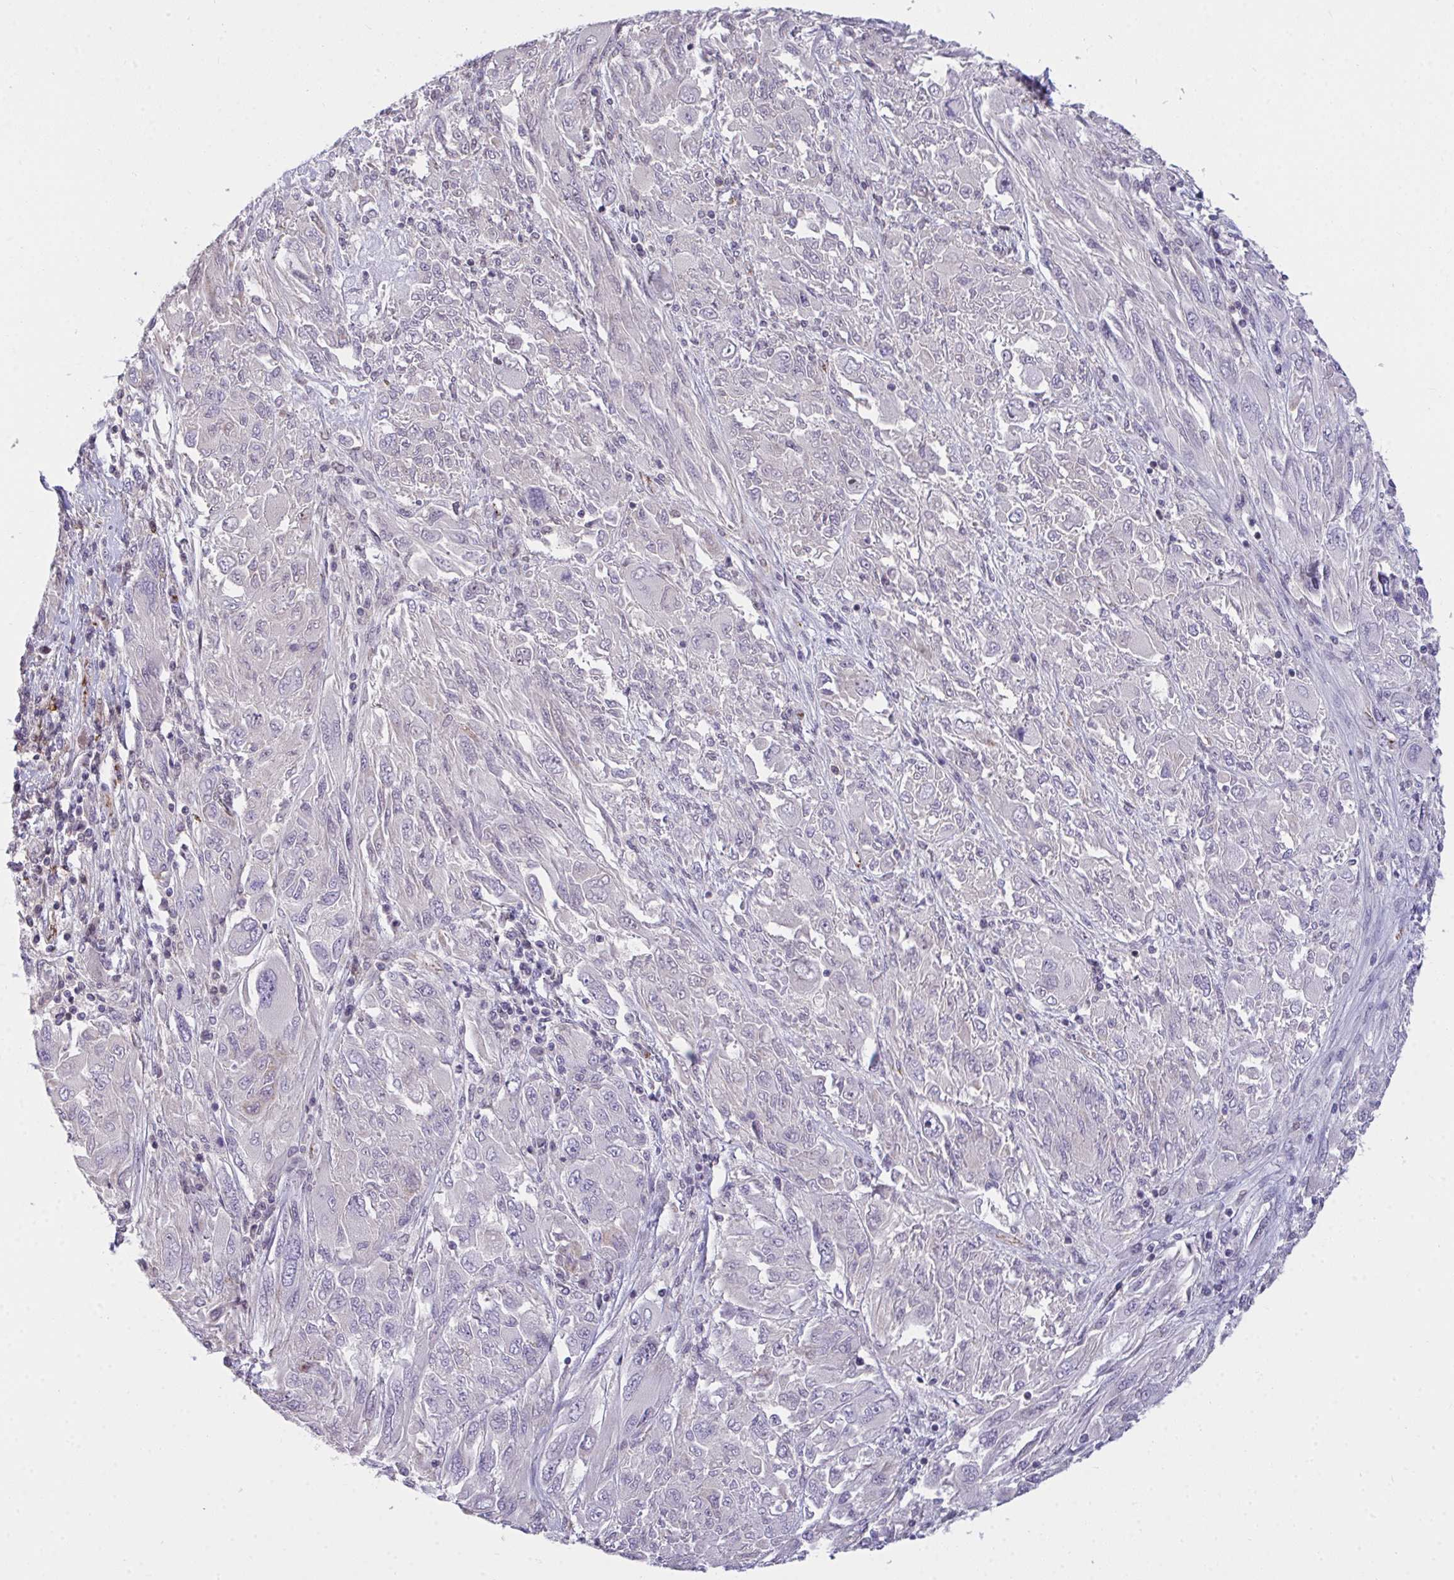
{"staining": {"intensity": "negative", "quantity": "none", "location": "none"}, "tissue": "melanoma", "cell_type": "Tumor cells", "image_type": "cancer", "snomed": [{"axis": "morphology", "description": "Malignant melanoma, NOS"}, {"axis": "topography", "description": "Skin"}], "caption": "The image shows no significant staining in tumor cells of melanoma.", "gene": "SEMA6B", "patient": {"sex": "female", "age": 91}}